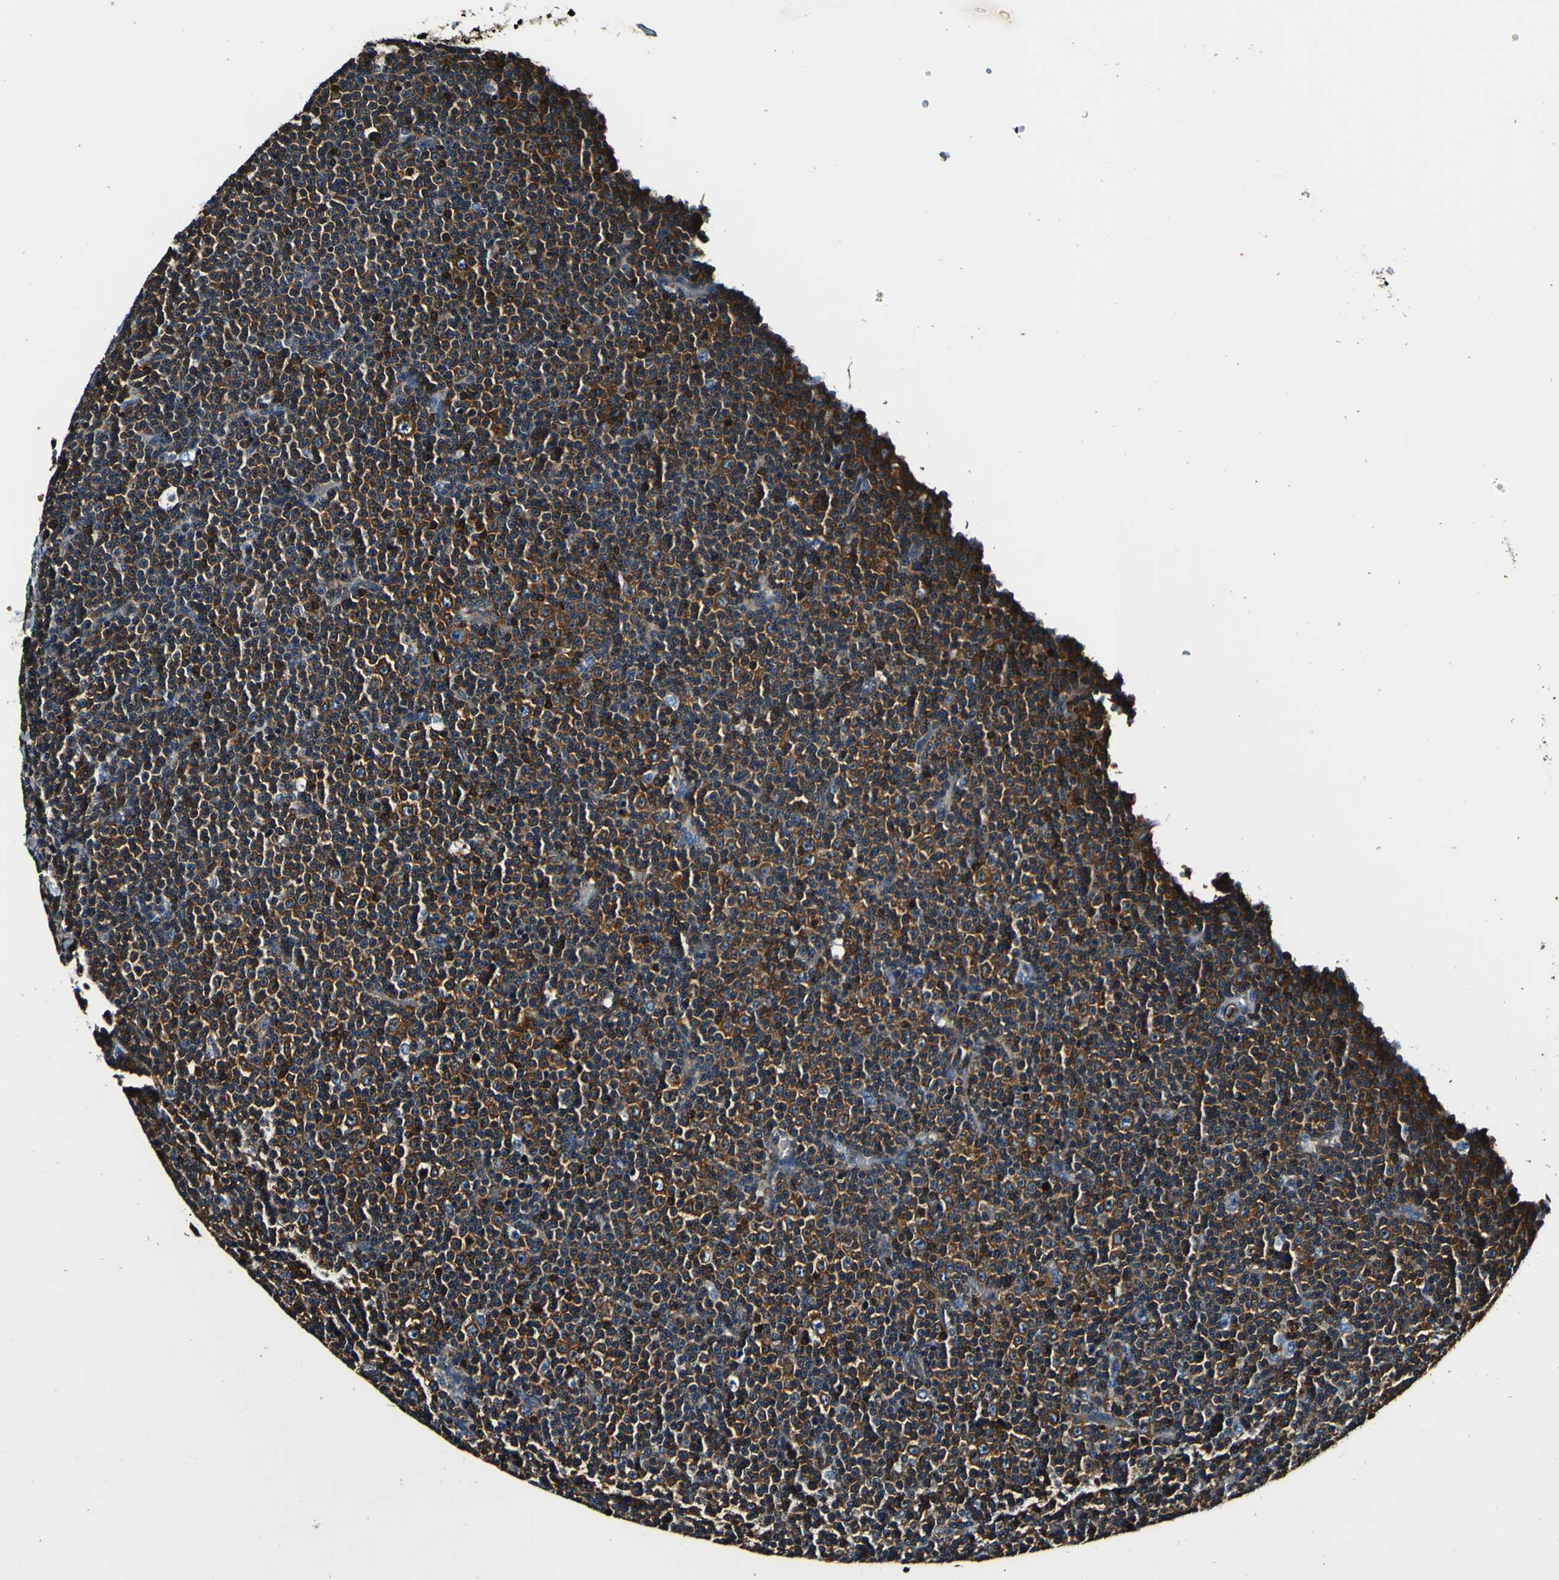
{"staining": {"intensity": "strong", "quantity": ">75%", "location": "cytoplasmic/membranous"}, "tissue": "lymphoma", "cell_type": "Tumor cells", "image_type": "cancer", "snomed": [{"axis": "morphology", "description": "Malignant lymphoma, non-Hodgkin's type, Low grade"}, {"axis": "topography", "description": "Lymph node"}], "caption": "An immunohistochemistry histopathology image of neoplastic tissue is shown. Protein staining in brown labels strong cytoplasmic/membranous positivity in lymphoma within tumor cells.", "gene": "RHOT2", "patient": {"sex": "female", "age": 67}}